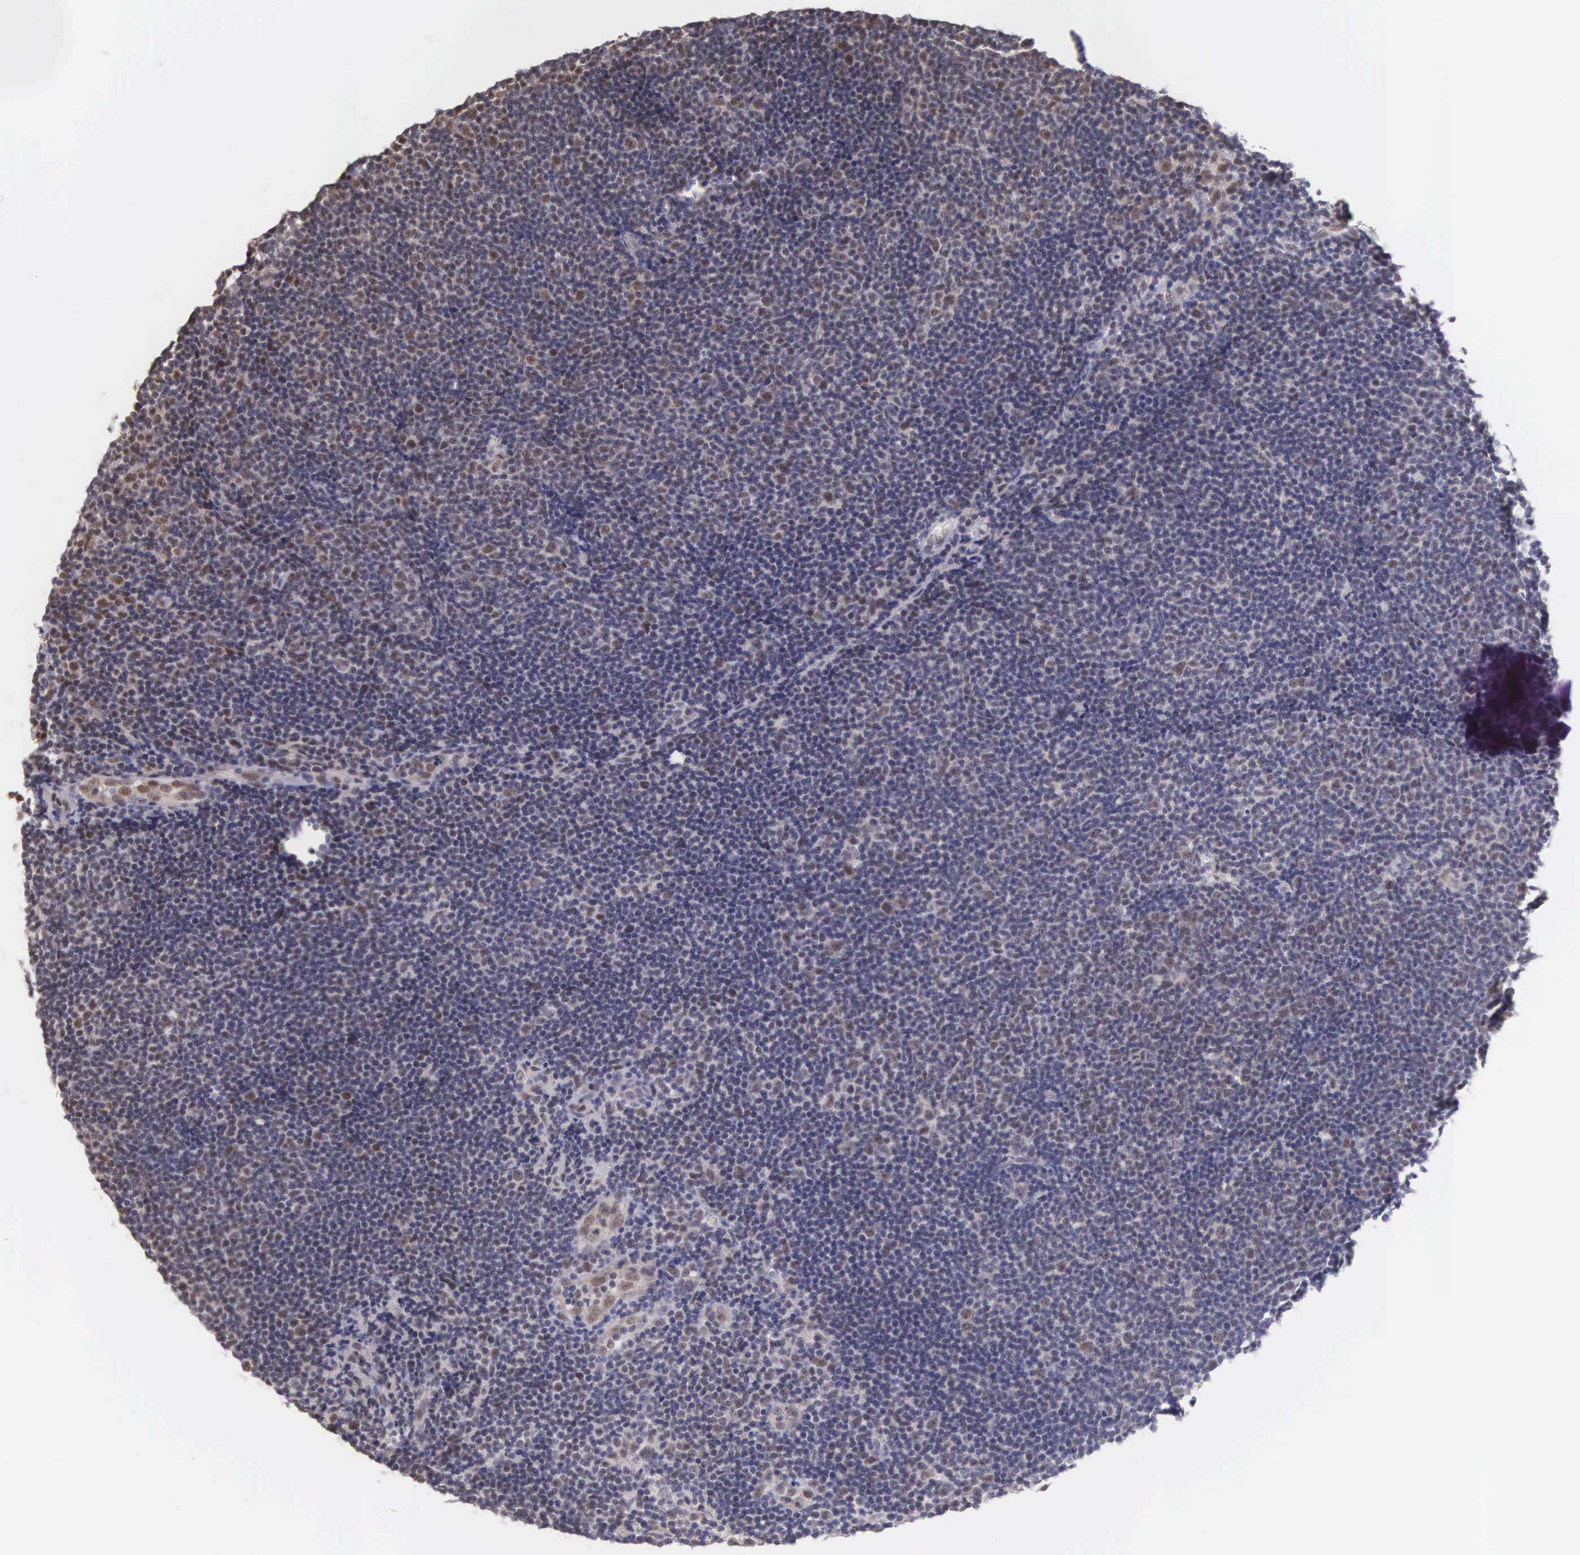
{"staining": {"intensity": "weak", "quantity": "<25%", "location": "nuclear"}, "tissue": "lymphoma", "cell_type": "Tumor cells", "image_type": "cancer", "snomed": [{"axis": "morphology", "description": "Malignant lymphoma, non-Hodgkin's type, Low grade"}, {"axis": "topography", "description": "Lymph node"}], "caption": "Low-grade malignant lymphoma, non-Hodgkin's type stained for a protein using IHC reveals no expression tumor cells.", "gene": "HMGXB4", "patient": {"sex": "male", "age": 49}}